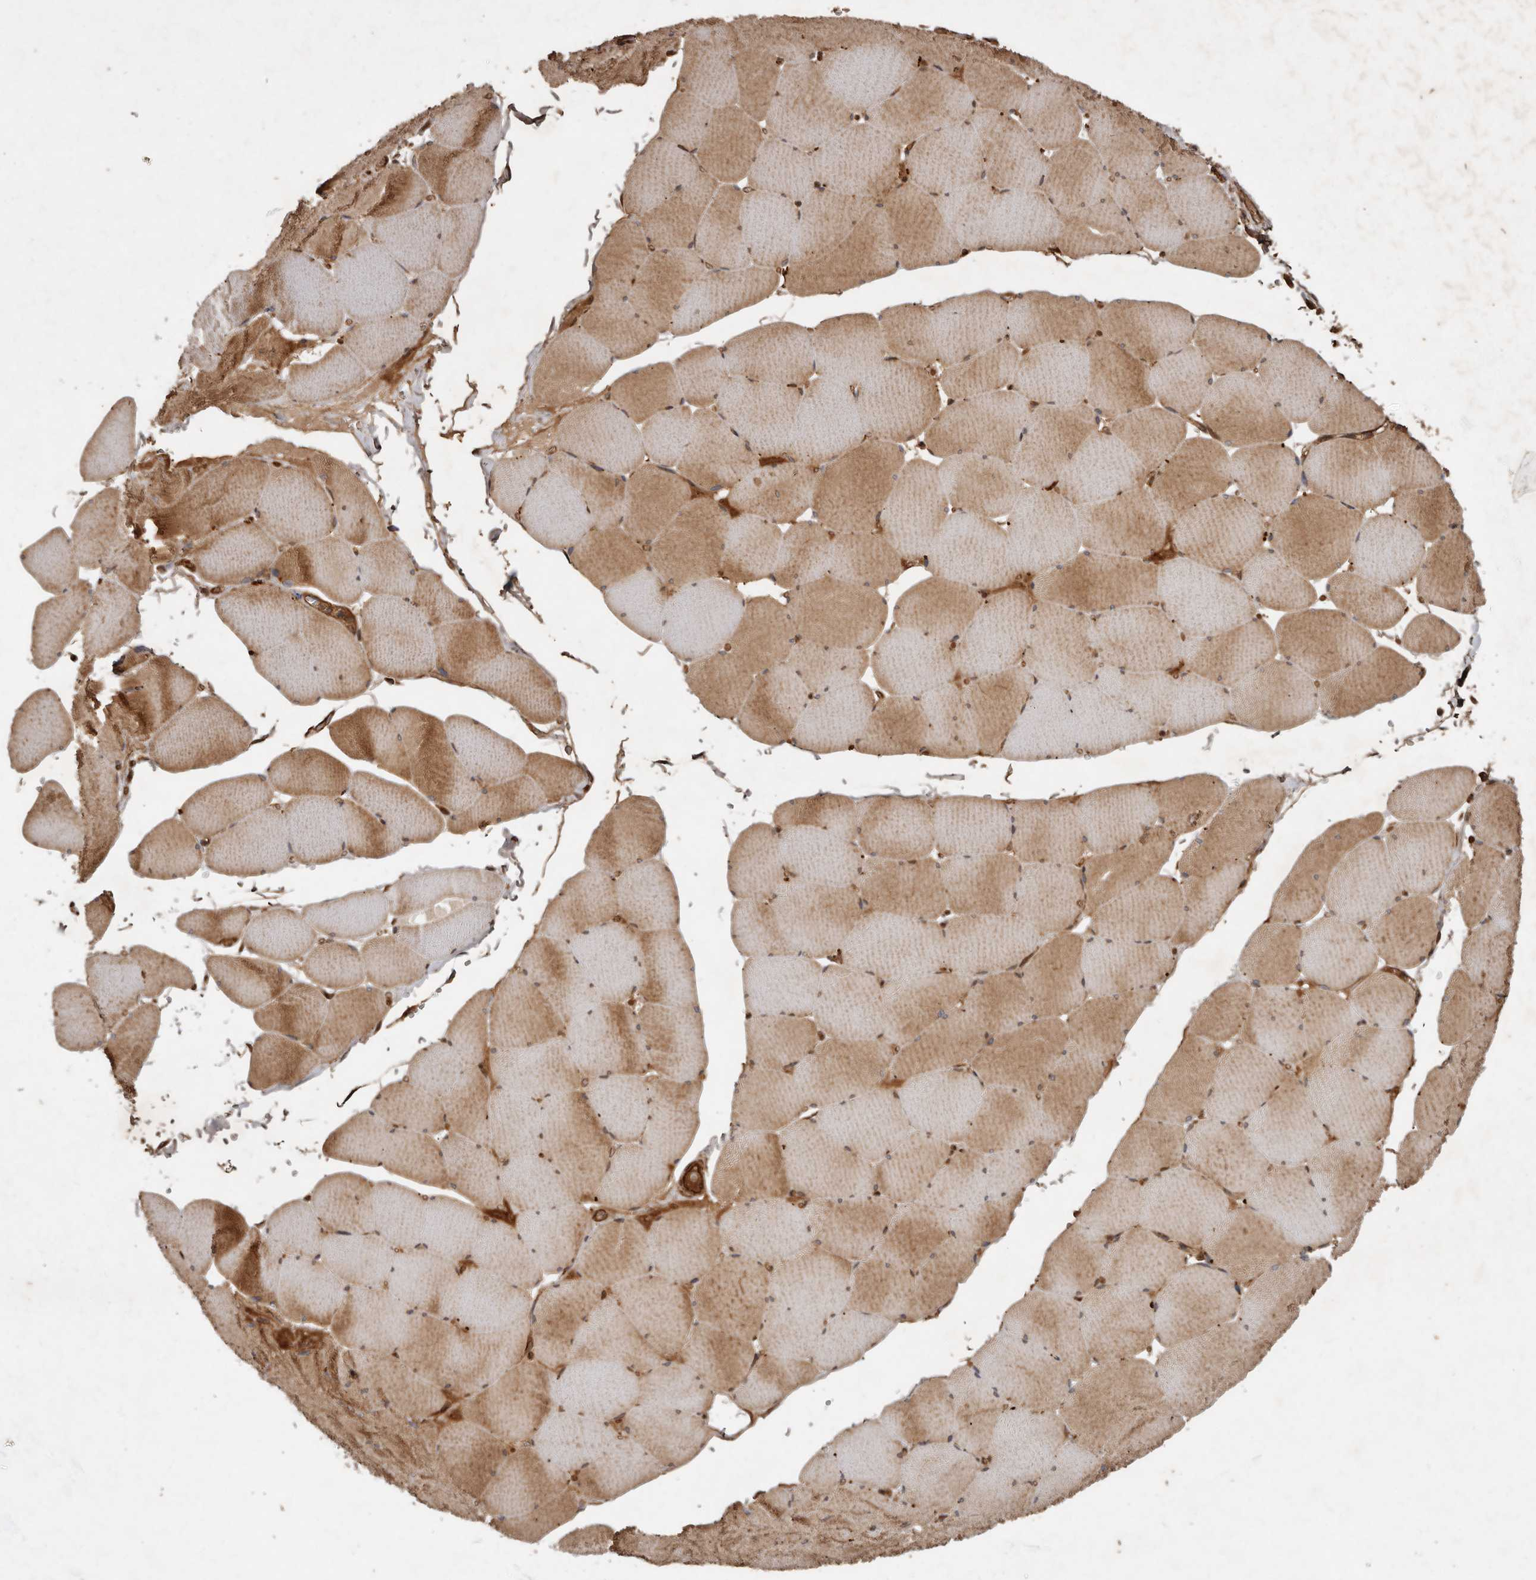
{"staining": {"intensity": "moderate", "quantity": ">75%", "location": "cytoplasmic/membranous"}, "tissue": "skeletal muscle", "cell_type": "Myocytes", "image_type": "normal", "snomed": [{"axis": "morphology", "description": "Normal tissue, NOS"}, {"axis": "topography", "description": "Skeletal muscle"}, {"axis": "topography", "description": "Head-Neck"}], "caption": "A micrograph showing moderate cytoplasmic/membranous positivity in approximately >75% of myocytes in unremarkable skeletal muscle, as visualized by brown immunohistochemical staining.", "gene": "STK36", "patient": {"sex": "male", "age": 66}}